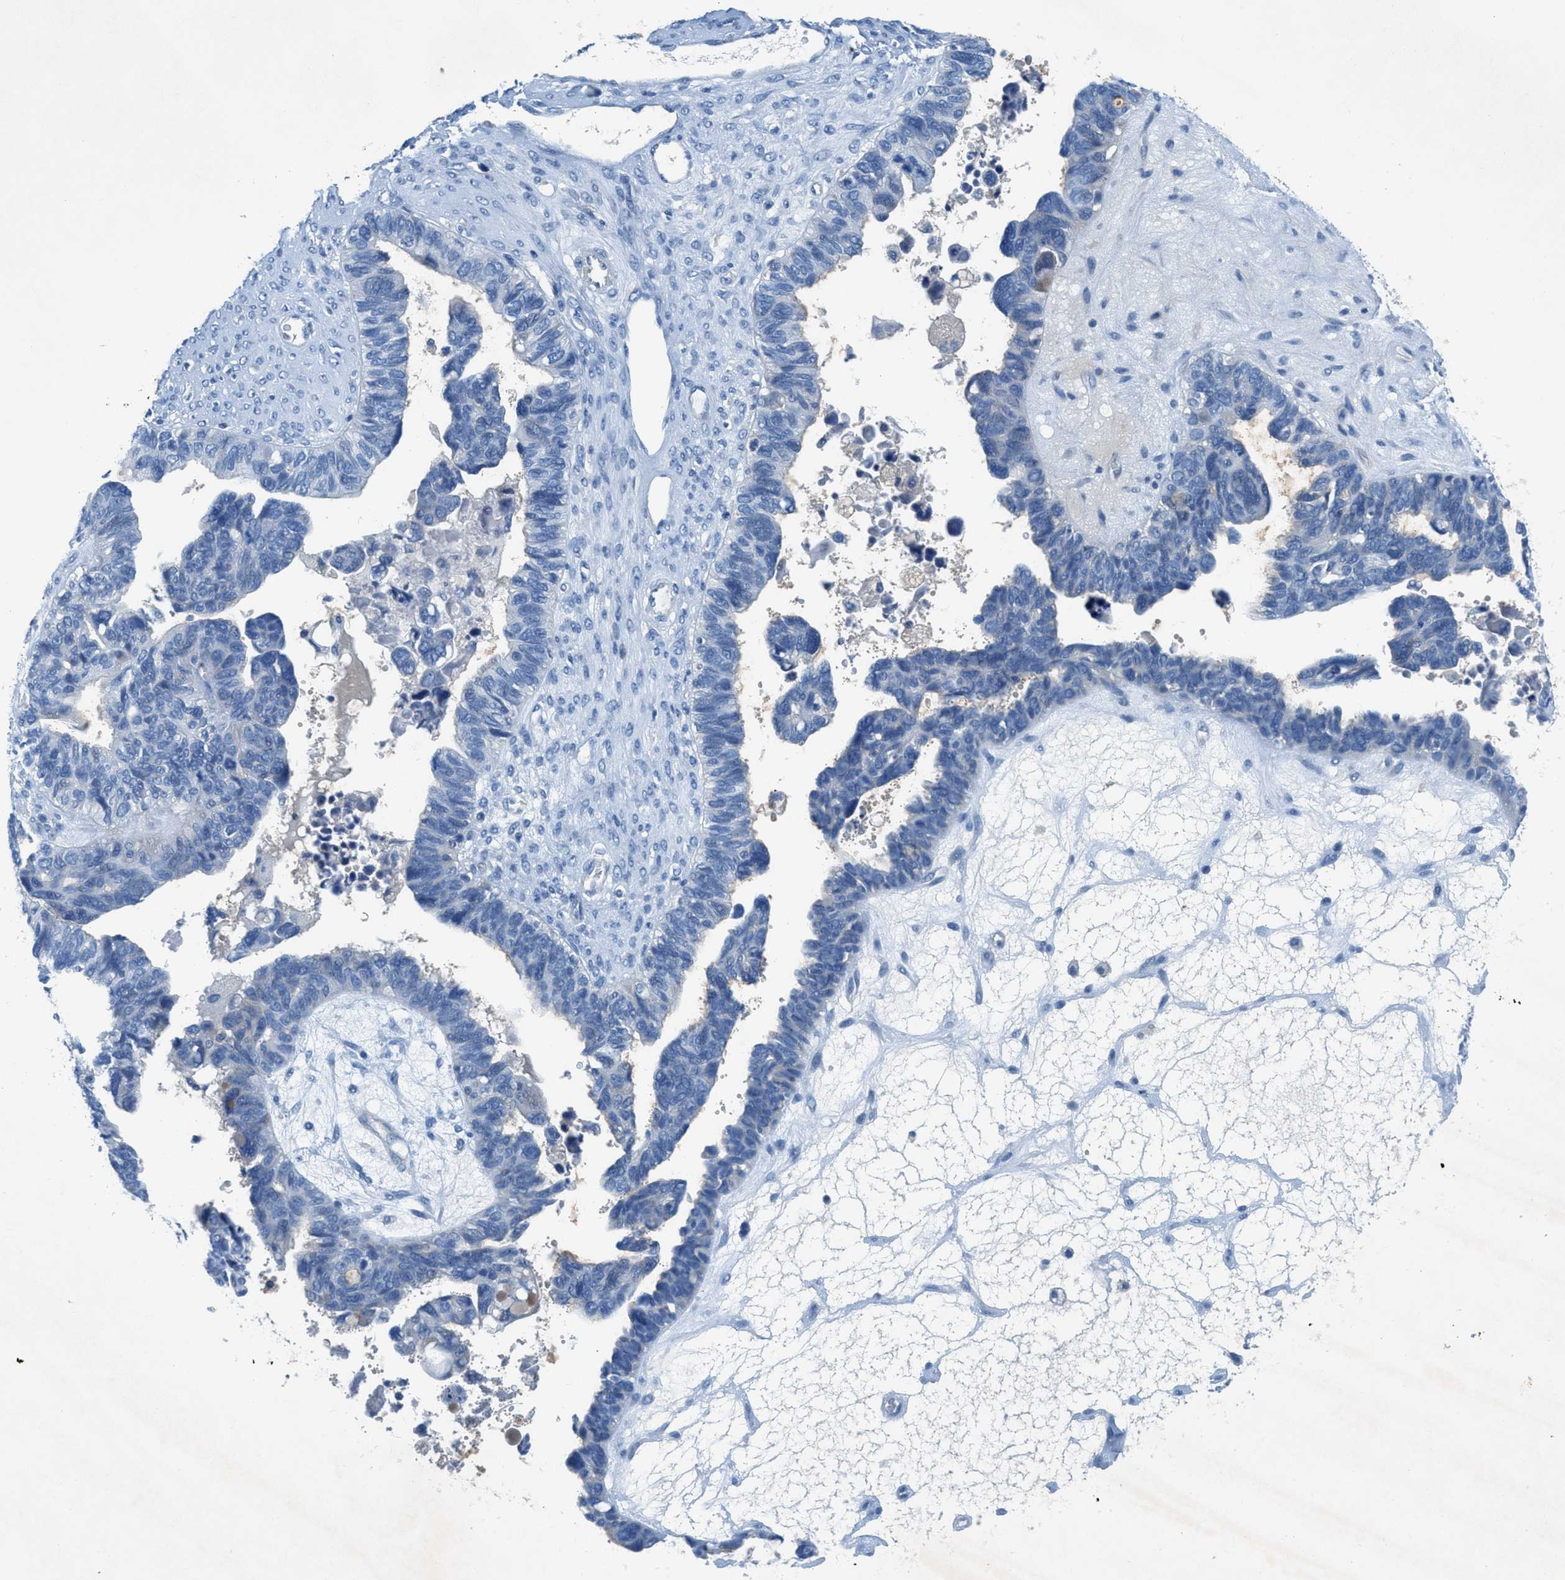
{"staining": {"intensity": "negative", "quantity": "none", "location": "none"}, "tissue": "ovarian cancer", "cell_type": "Tumor cells", "image_type": "cancer", "snomed": [{"axis": "morphology", "description": "Cystadenocarcinoma, serous, NOS"}, {"axis": "topography", "description": "Ovary"}], "caption": "Human ovarian cancer stained for a protein using immunohistochemistry (IHC) displays no positivity in tumor cells.", "gene": "GALNT17", "patient": {"sex": "female", "age": 79}}